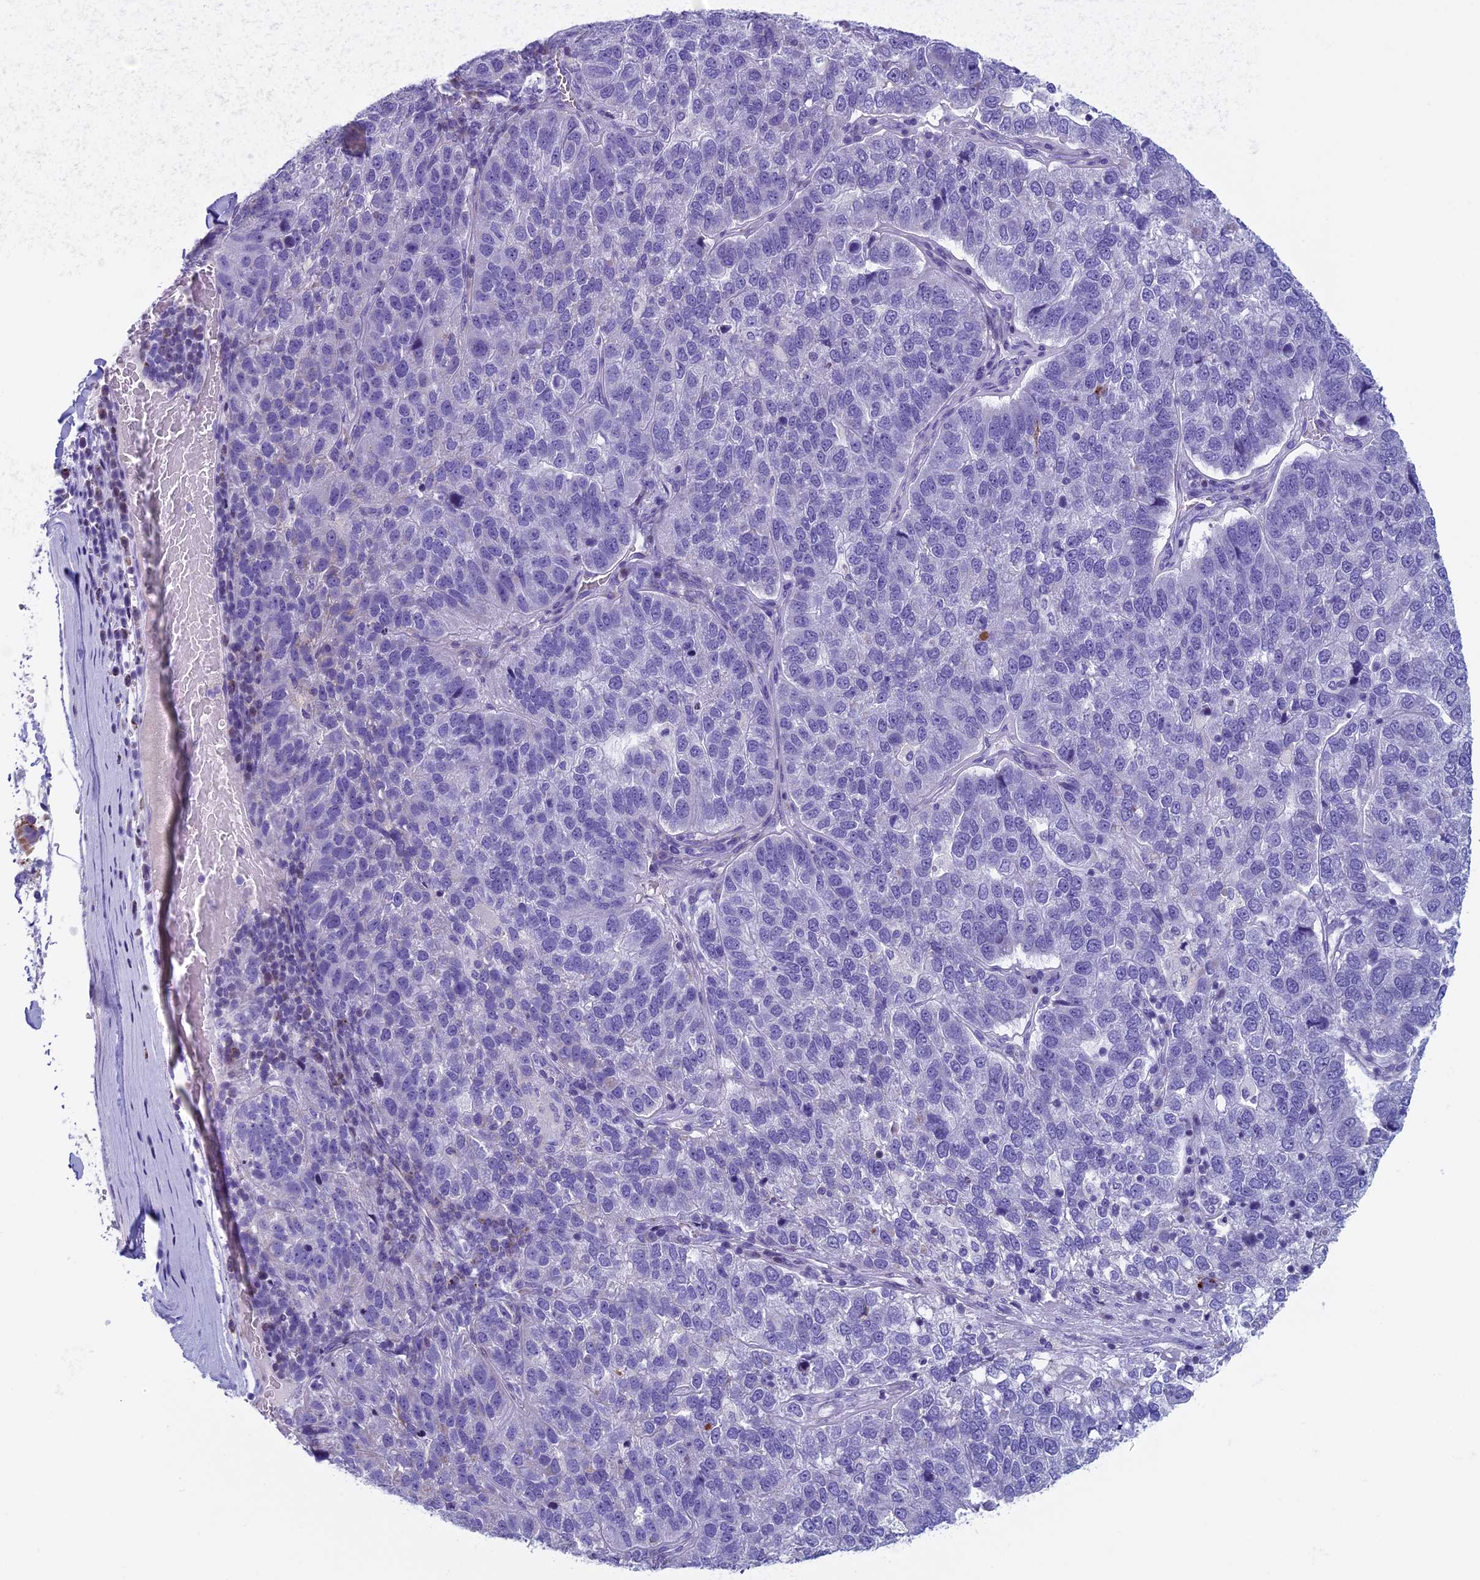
{"staining": {"intensity": "negative", "quantity": "none", "location": "none"}, "tissue": "pancreatic cancer", "cell_type": "Tumor cells", "image_type": "cancer", "snomed": [{"axis": "morphology", "description": "Adenocarcinoma, NOS"}, {"axis": "topography", "description": "Pancreas"}], "caption": "Tumor cells are negative for protein expression in human adenocarcinoma (pancreatic).", "gene": "ZNF563", "patient": {"sex": "female", "age": 61}}